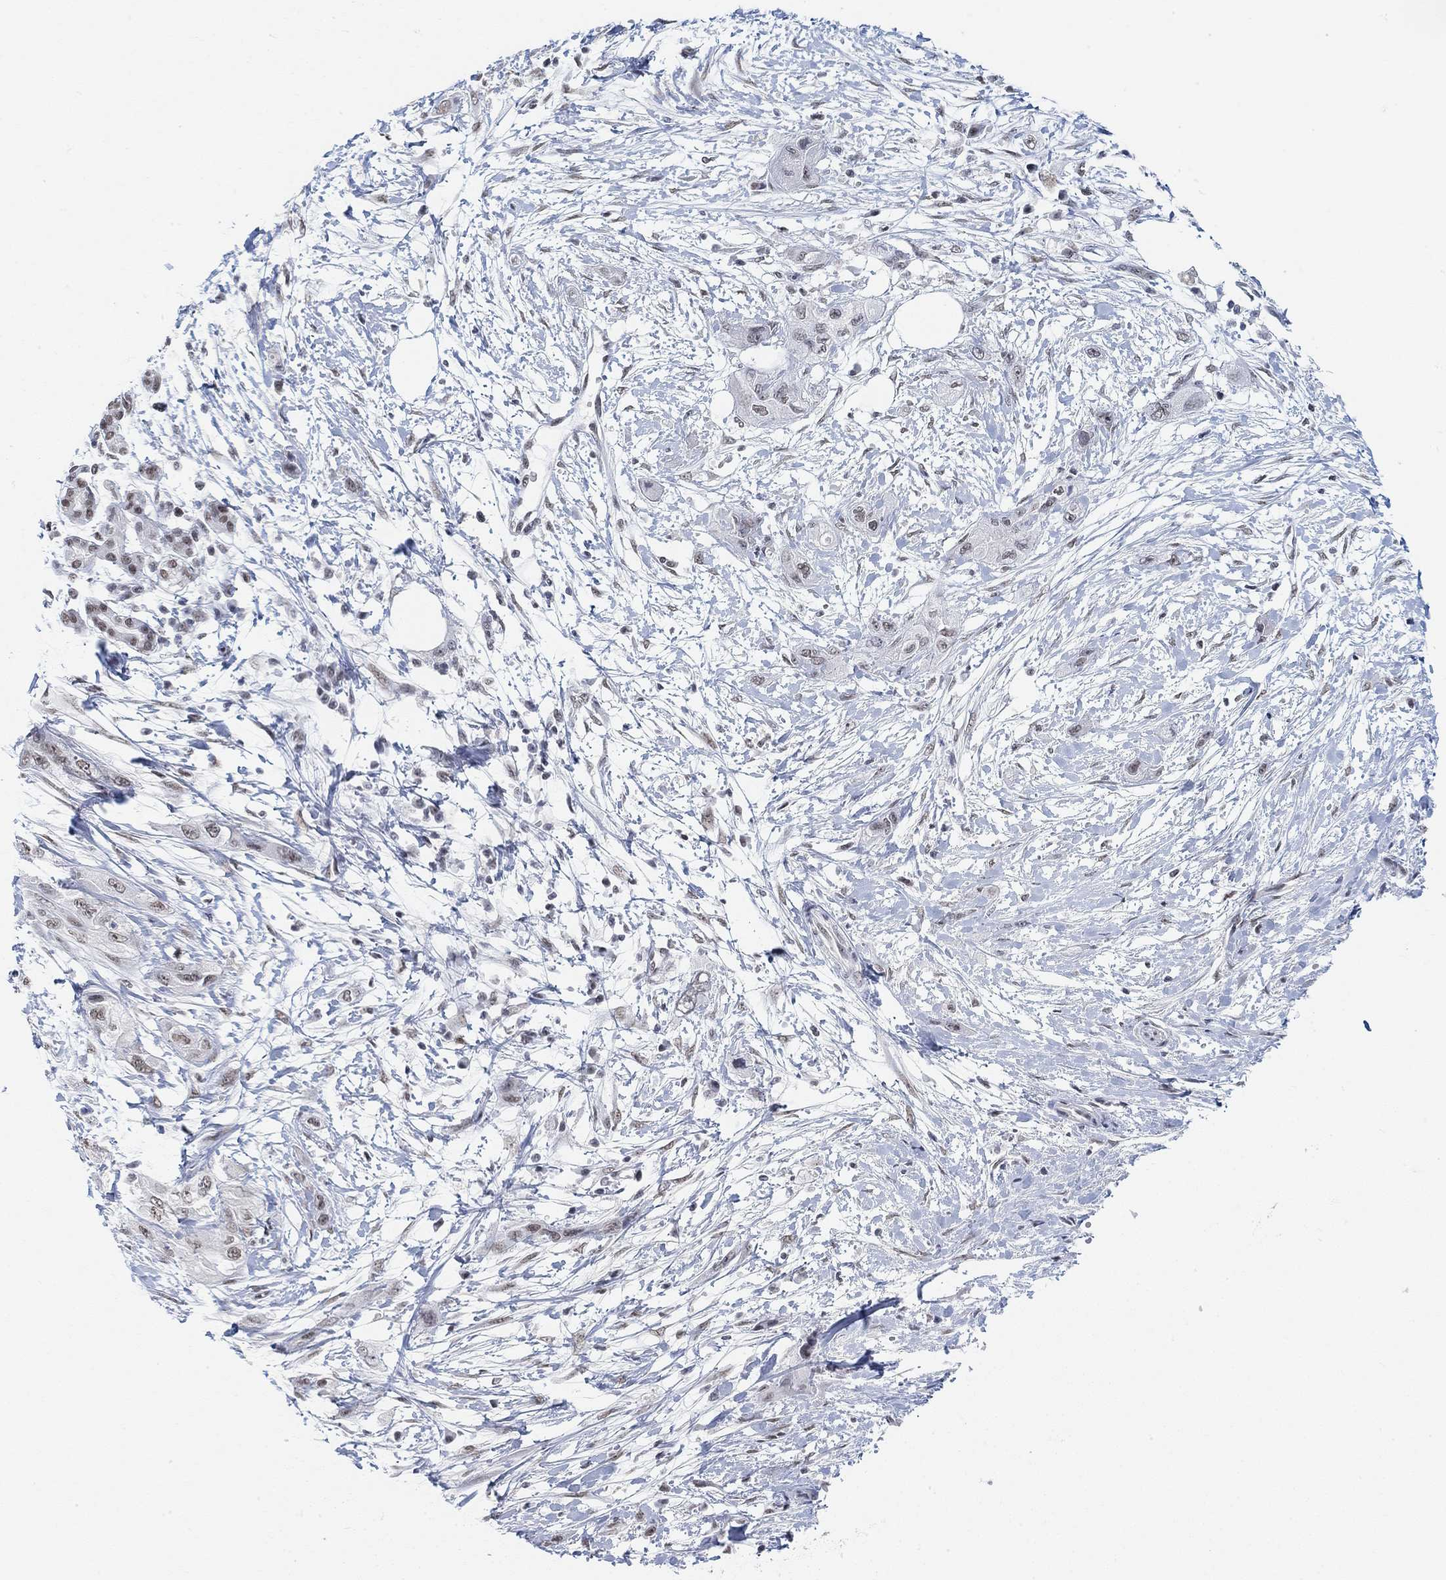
{"staining": {"intensity": "weak", "quantity": ">75%", "location": "nuclear"}, "tissue": "pancreatic cancer", "cell_type": "Tumor cells", "image_type": "cancer", "snomed": [{"axis": "morphology", "description": "Adenocarcinoma, NOS"}, {"axis": "topography", "description": "Pancreas"}], "caption": "An immunohistochemistry histopathology image of tumor tissue is shown. Protein staining in brown shows weak nuclear positivity in pancreatic cancer within tumor cells.", "gene": "PURG", "patient": {"sex": "male", "age": 72}}